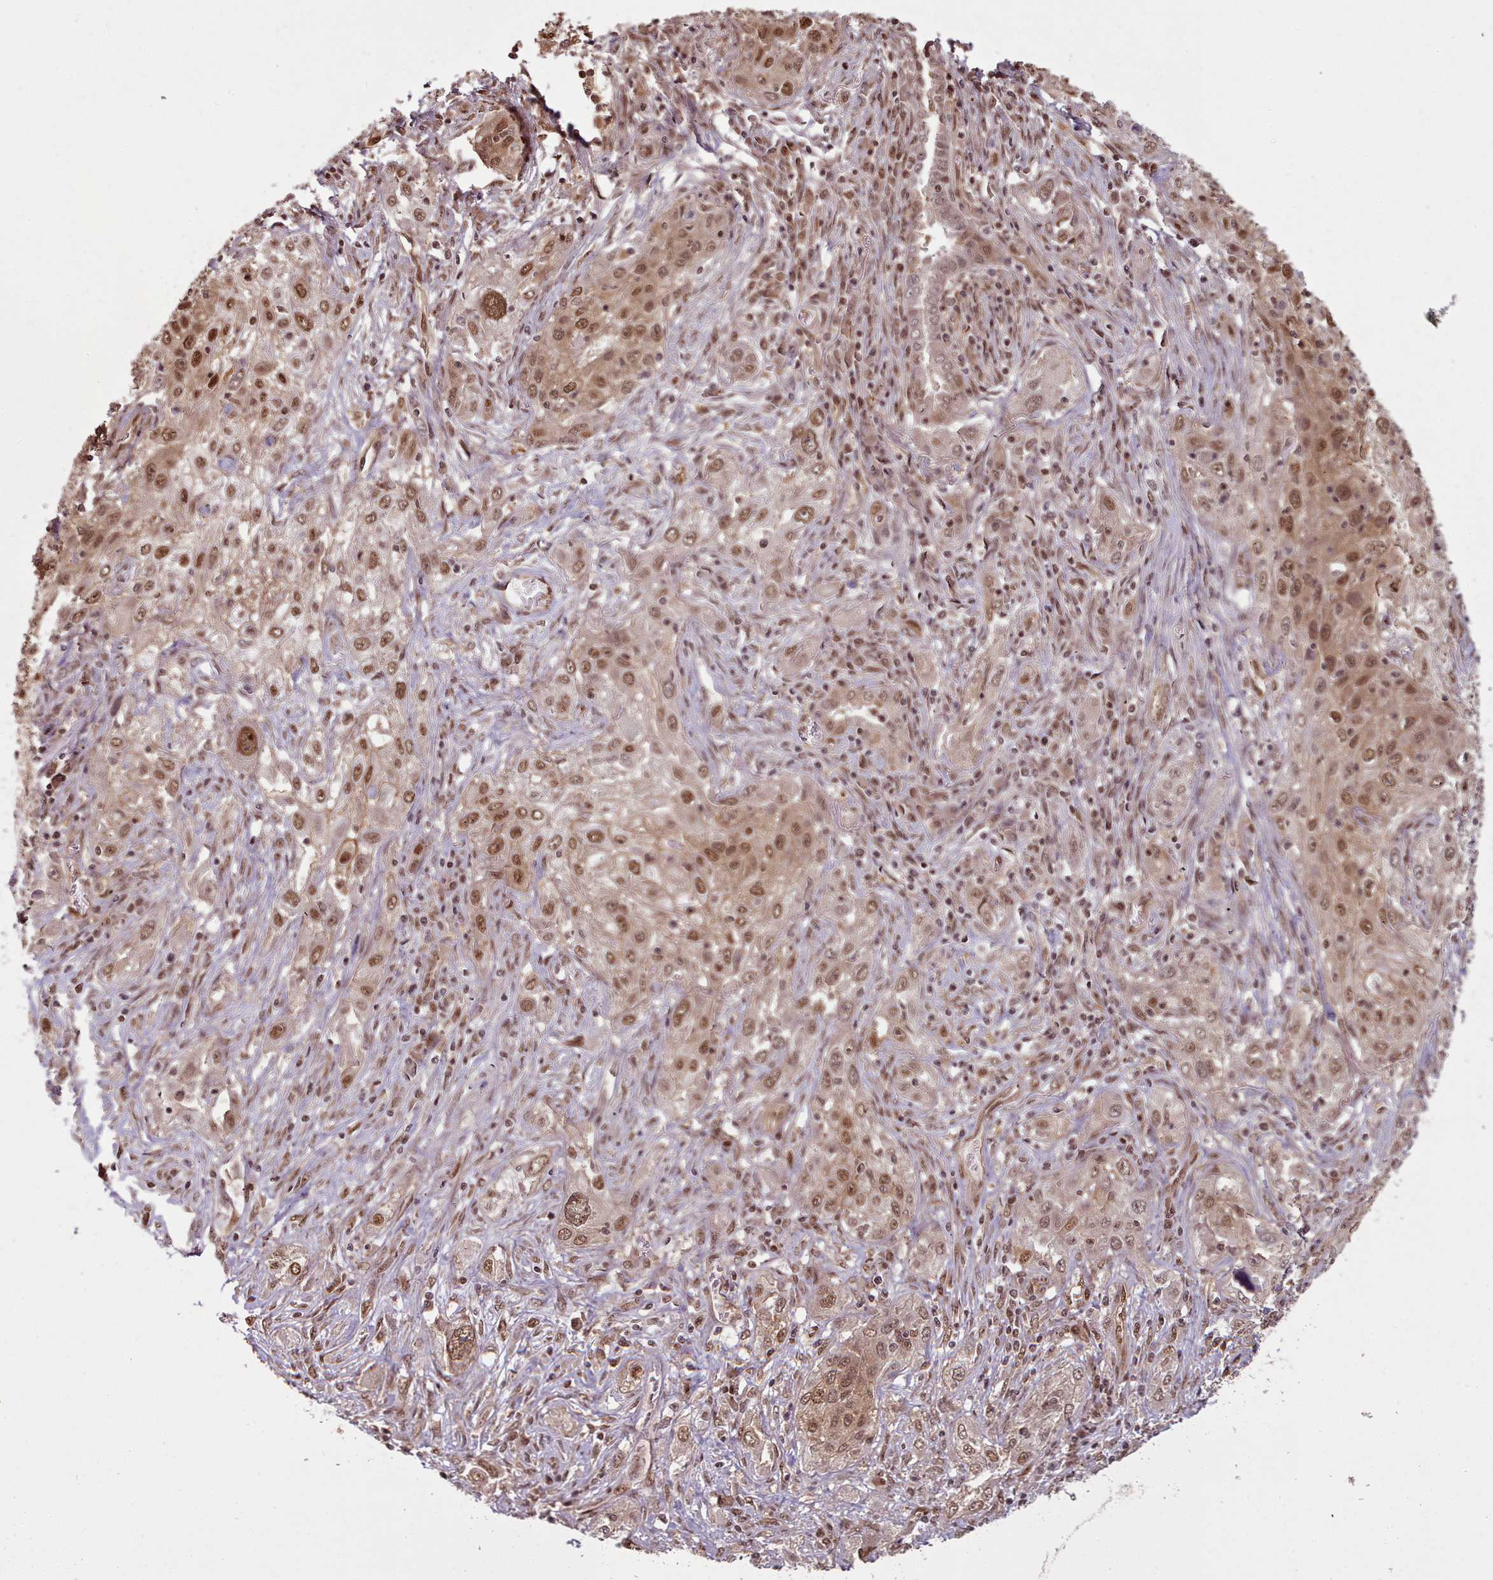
{"staining": {"intensity": "moderate", "quantity": ">75%", "location": "nuclear"}, "tissue": "lung cancer", "cell_type": "Tumor cells", "image_type": "cancer", "snomed": [{"axis": "morphology", "description": "Squamous cell carcinoma, NOS"}, {"axis": "topography", "description": "Lung"}], "caption": "High-magnification brightfield microscopy of squamous cell carcinoma (lung) stained with DAB (3,3'-diaminobenzidine) (brown) and counterstained with hematoxylin (blue). tumor cells exhibit moderate nuclear expression is appreciated in about>75% of cells.", "gene": "RPS27A", "patient": {"sex": "female", "age": 69}}